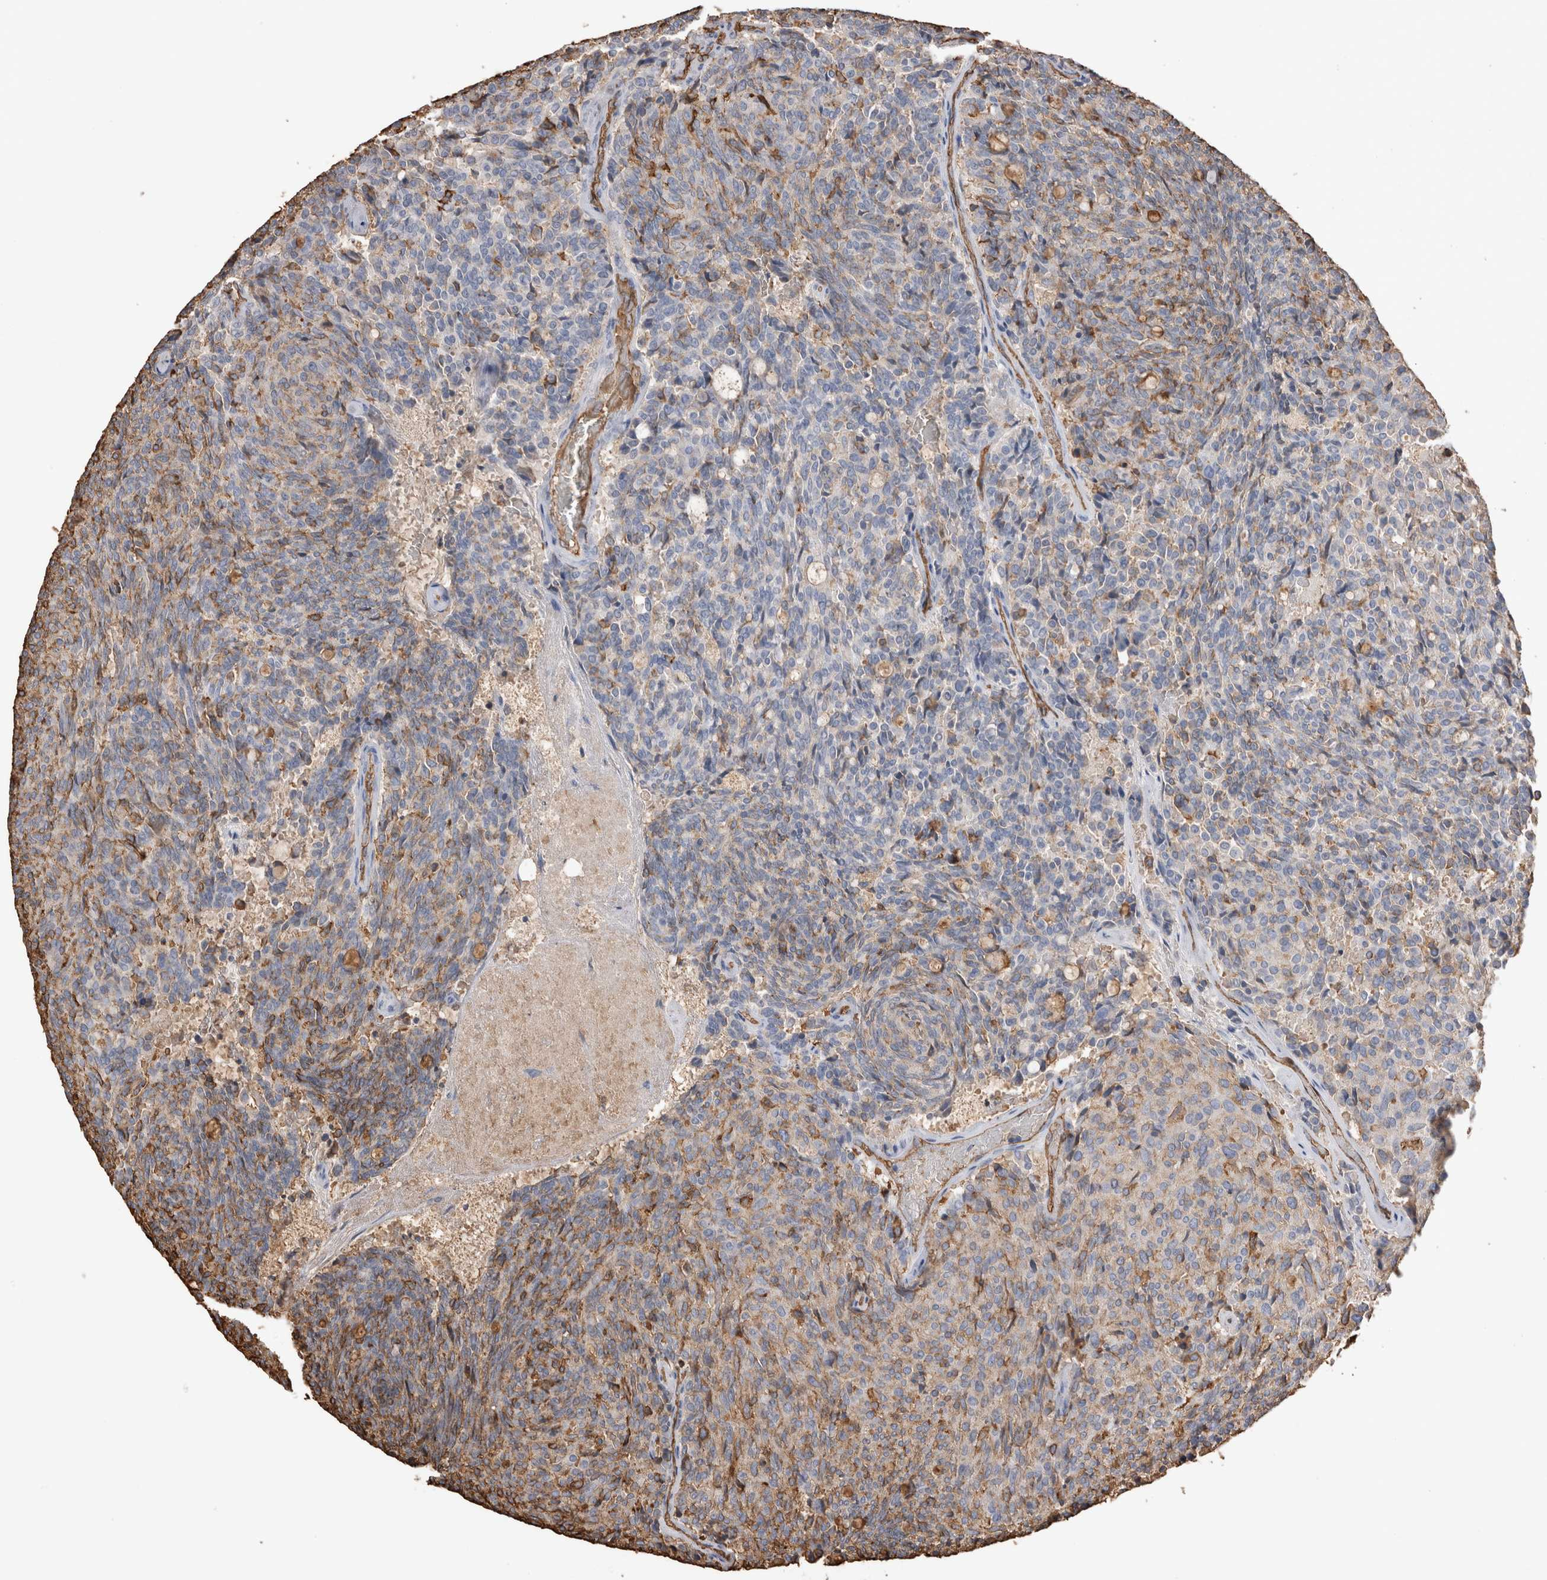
{"staining": {"intensity": "moderate", "quantity": "25%-75%", "location": "cytoplasmic/membranous"}, "tissue": "carcinoid", "cell_type": "Tumor cells", "image_type": "cancer", "snomed": [{"axis": "morphology", "description": "Carcinoid, malignant, NOS"}, {"axis": "topography", "description": "Pancreas"}], "caption": "Human carcinoid stained with a brown dye displays moderate cytoplasmic/membranous positive positivity in about 25%-75% of tumor cells.", "gene": "IL17RC", "patient": {"sex": "female", "age": 54}}